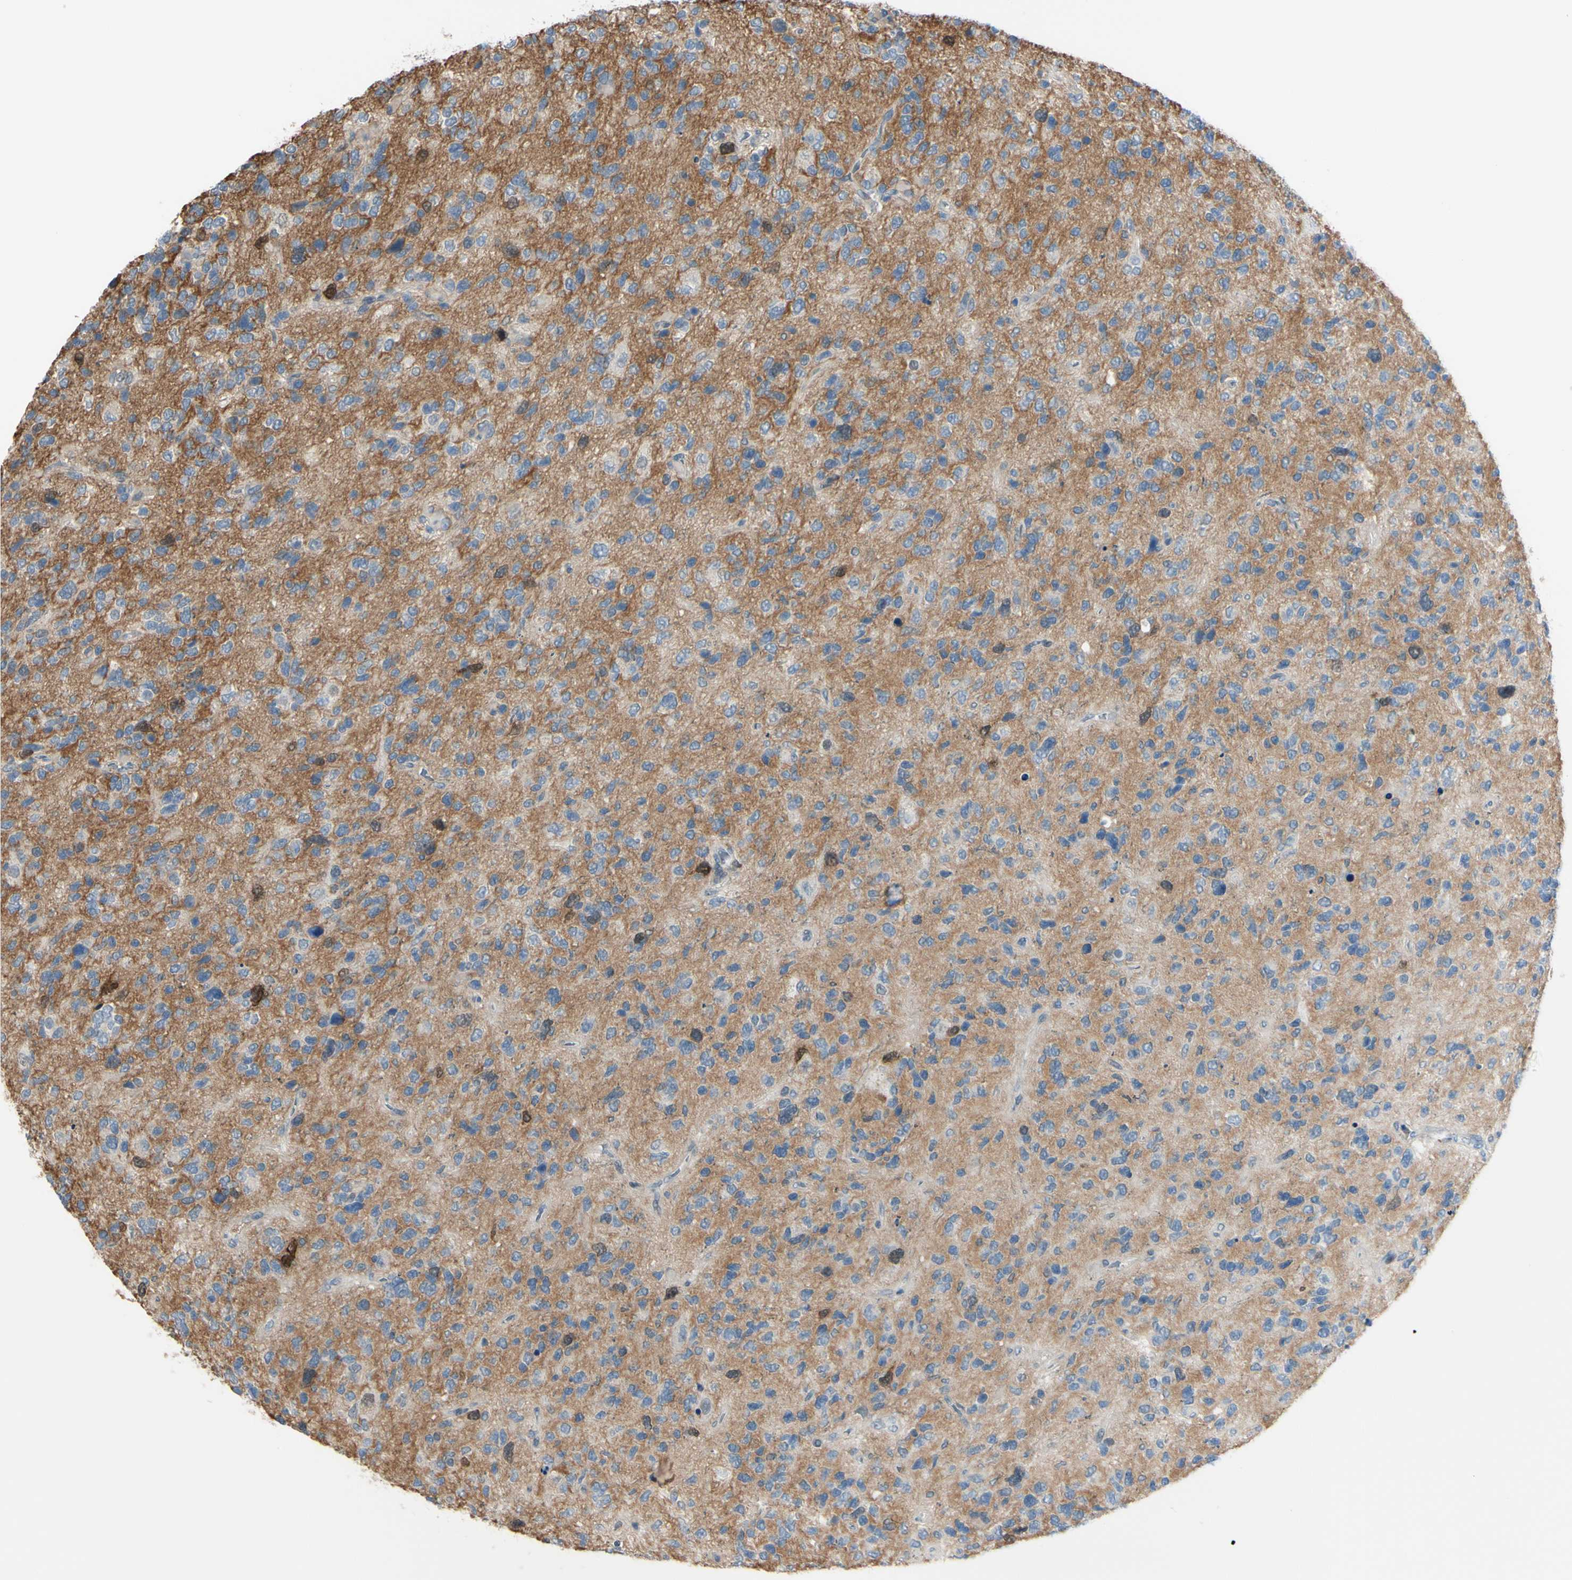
{"staining": {"intensity": "negative", "quantity": "none", "location": "none"}, "tissue": "glioma", "cell_type": "Tumor cells", "image_type": "cancer", "snomed": [{"axis": "morphology", "description": "Glioma, malignant, High grade"}, {"axis": "topography", "description": "Brain"}], "caption": "DAB (3,3'-diaminobenzidine) immunohistochemical staining of glioma shows no significant staining in tumor cells. (Stains: DAB IHC with hematoxylin counter stain, Microscopy: brightfield microscopy at high magnification).", "gene": "PTTG1", "patient": {"sex": "female", "age": 58}}